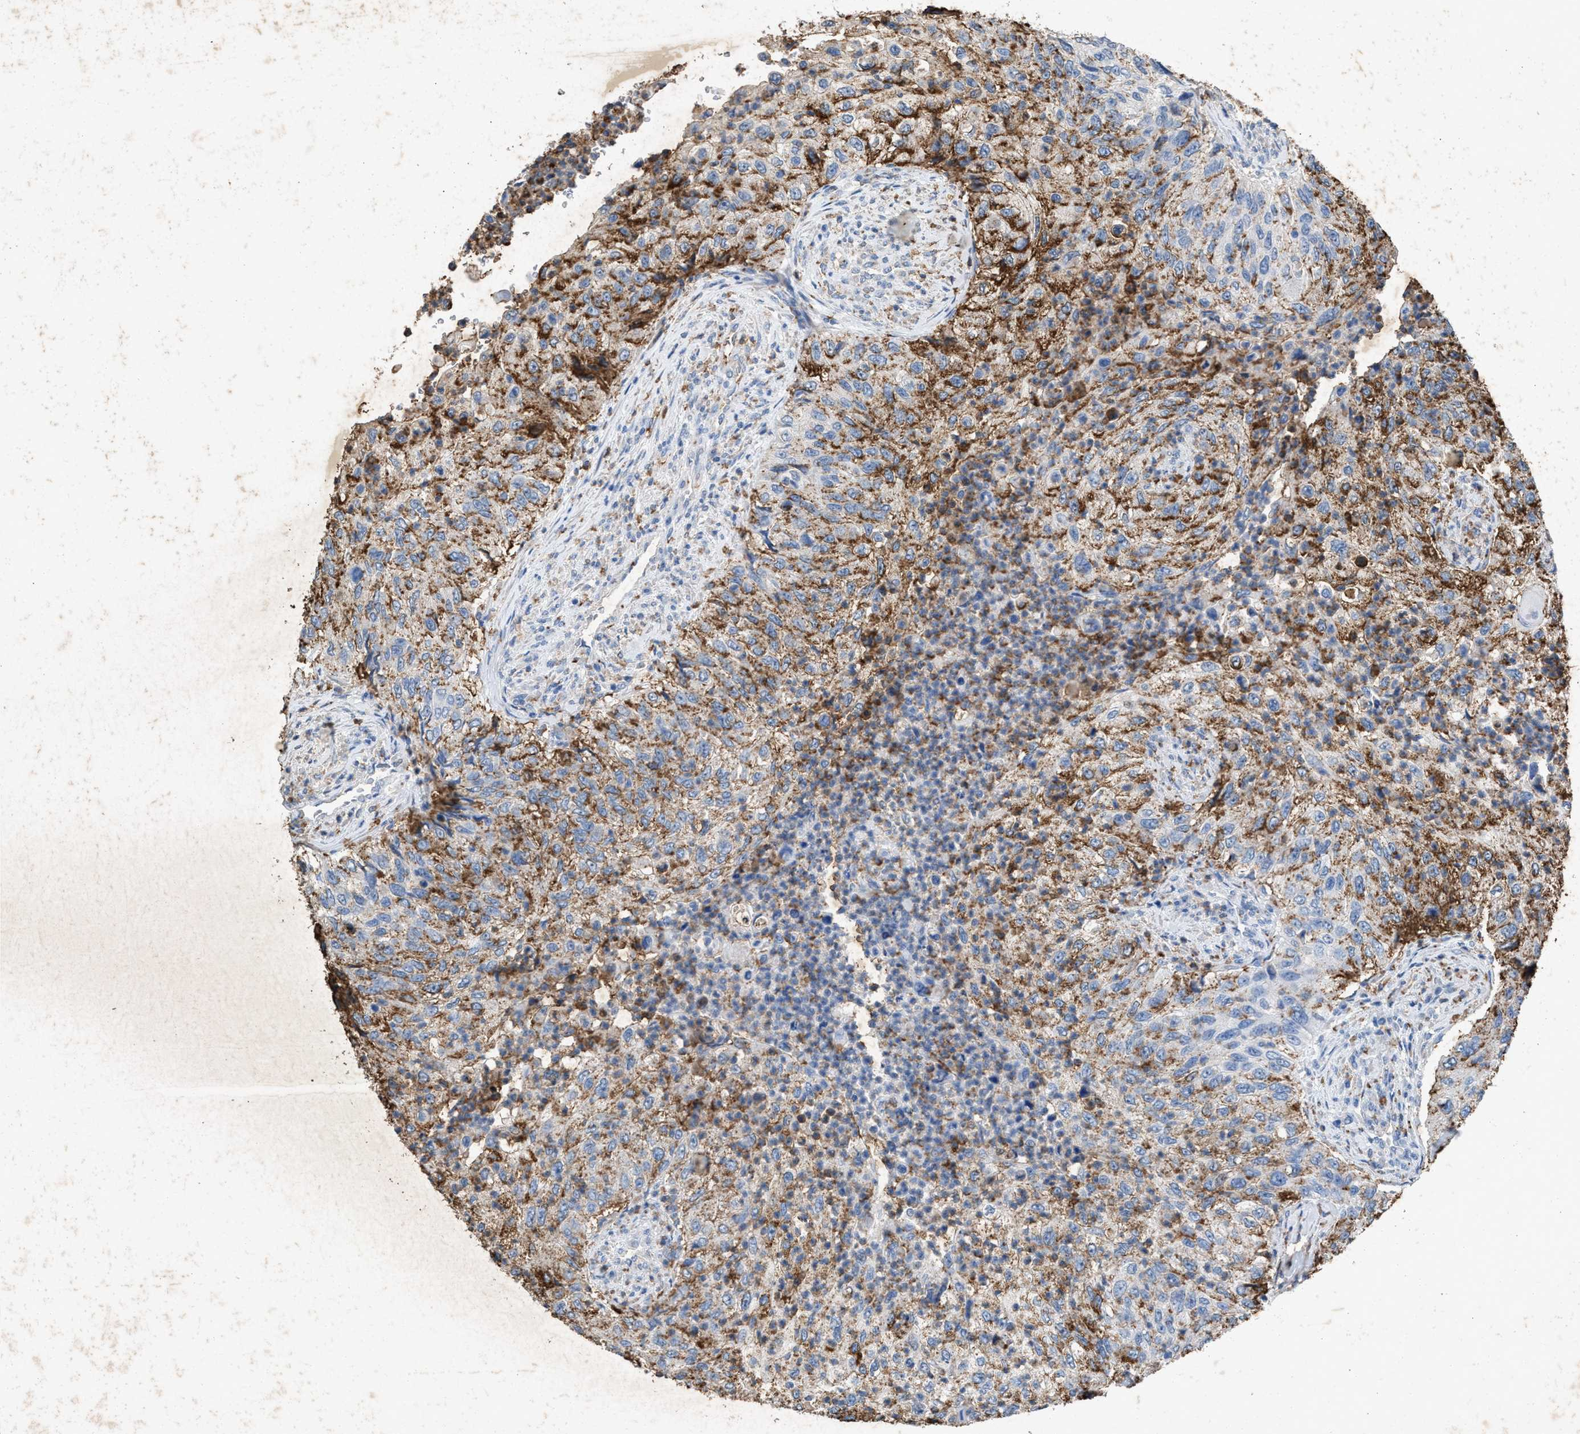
{"staining": {"intensity": "moderate", "quantity": "25%-75%", "location": "cytoplasmic/membranous"}, "tissue": "urothelial cancer", "cell_type": "Tumor cells", "image_type": "cancer", "snomed": [{"axis": "morphology", "description": "Urothelial carcinoma, High grade"}, {"axis": "topography", "description": "Urinary bladder"}], "caption": "Immunohistochemistry (IHC) (DAB (3,3'-diaminobenzidine)) staining of human urothelial cancer reveals moderate cytoplasmic/membranous protein expression in about 25%-75% of tumor cells. (DAB IHC, brown staining for protein, blue staining for nuclei).", "gene": "LTB4R2", "patient": {"sex": "female", "age": 60}}